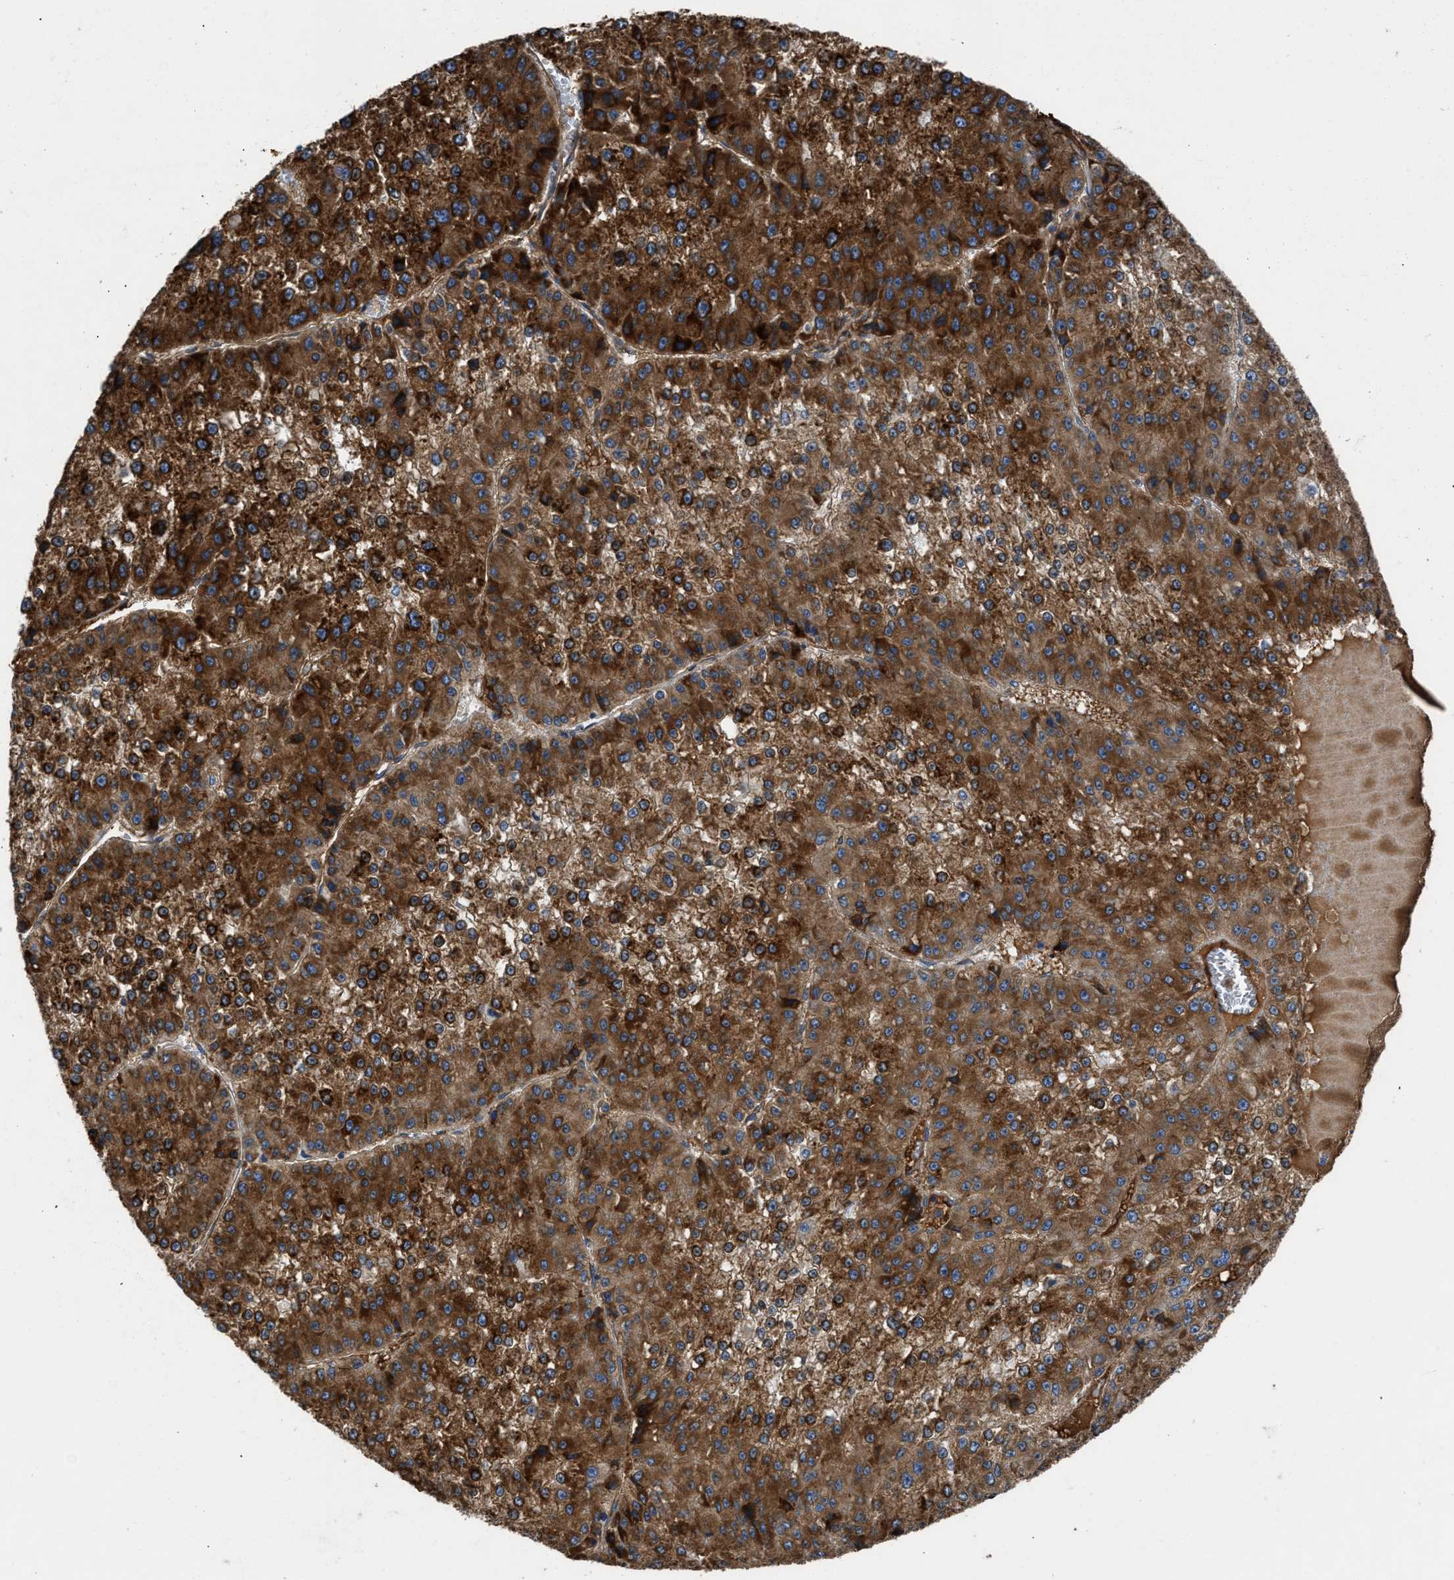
{"staining": {"intensity": "strong", "quantity": ">75%", "location": "cytoplasmic/membranous"}, "tissue": "liver cancer", "cell_type": "Tumor cells", "image_type": "cancer", "snomed": [{"axis": "morphology", "description": "Carcinoma, Hepatocellular, NOS"}, {"axis": "topography", "description": "Liver"}], "caption": "Immunohistochemistry (IHC) photomicrograph of neoplastic tissue: human liver cancer (hepatocellular carcinoma) stained using immunohistochemistry (IHC) exhibits high levels of strong protein expression localized specifically in the cytoplasmic/membranous of tumor cells, appearing as a cytoplasmic/membranous brown color.", "gene": "GGCX", "patient": {"sex": "female", "age": 73}}